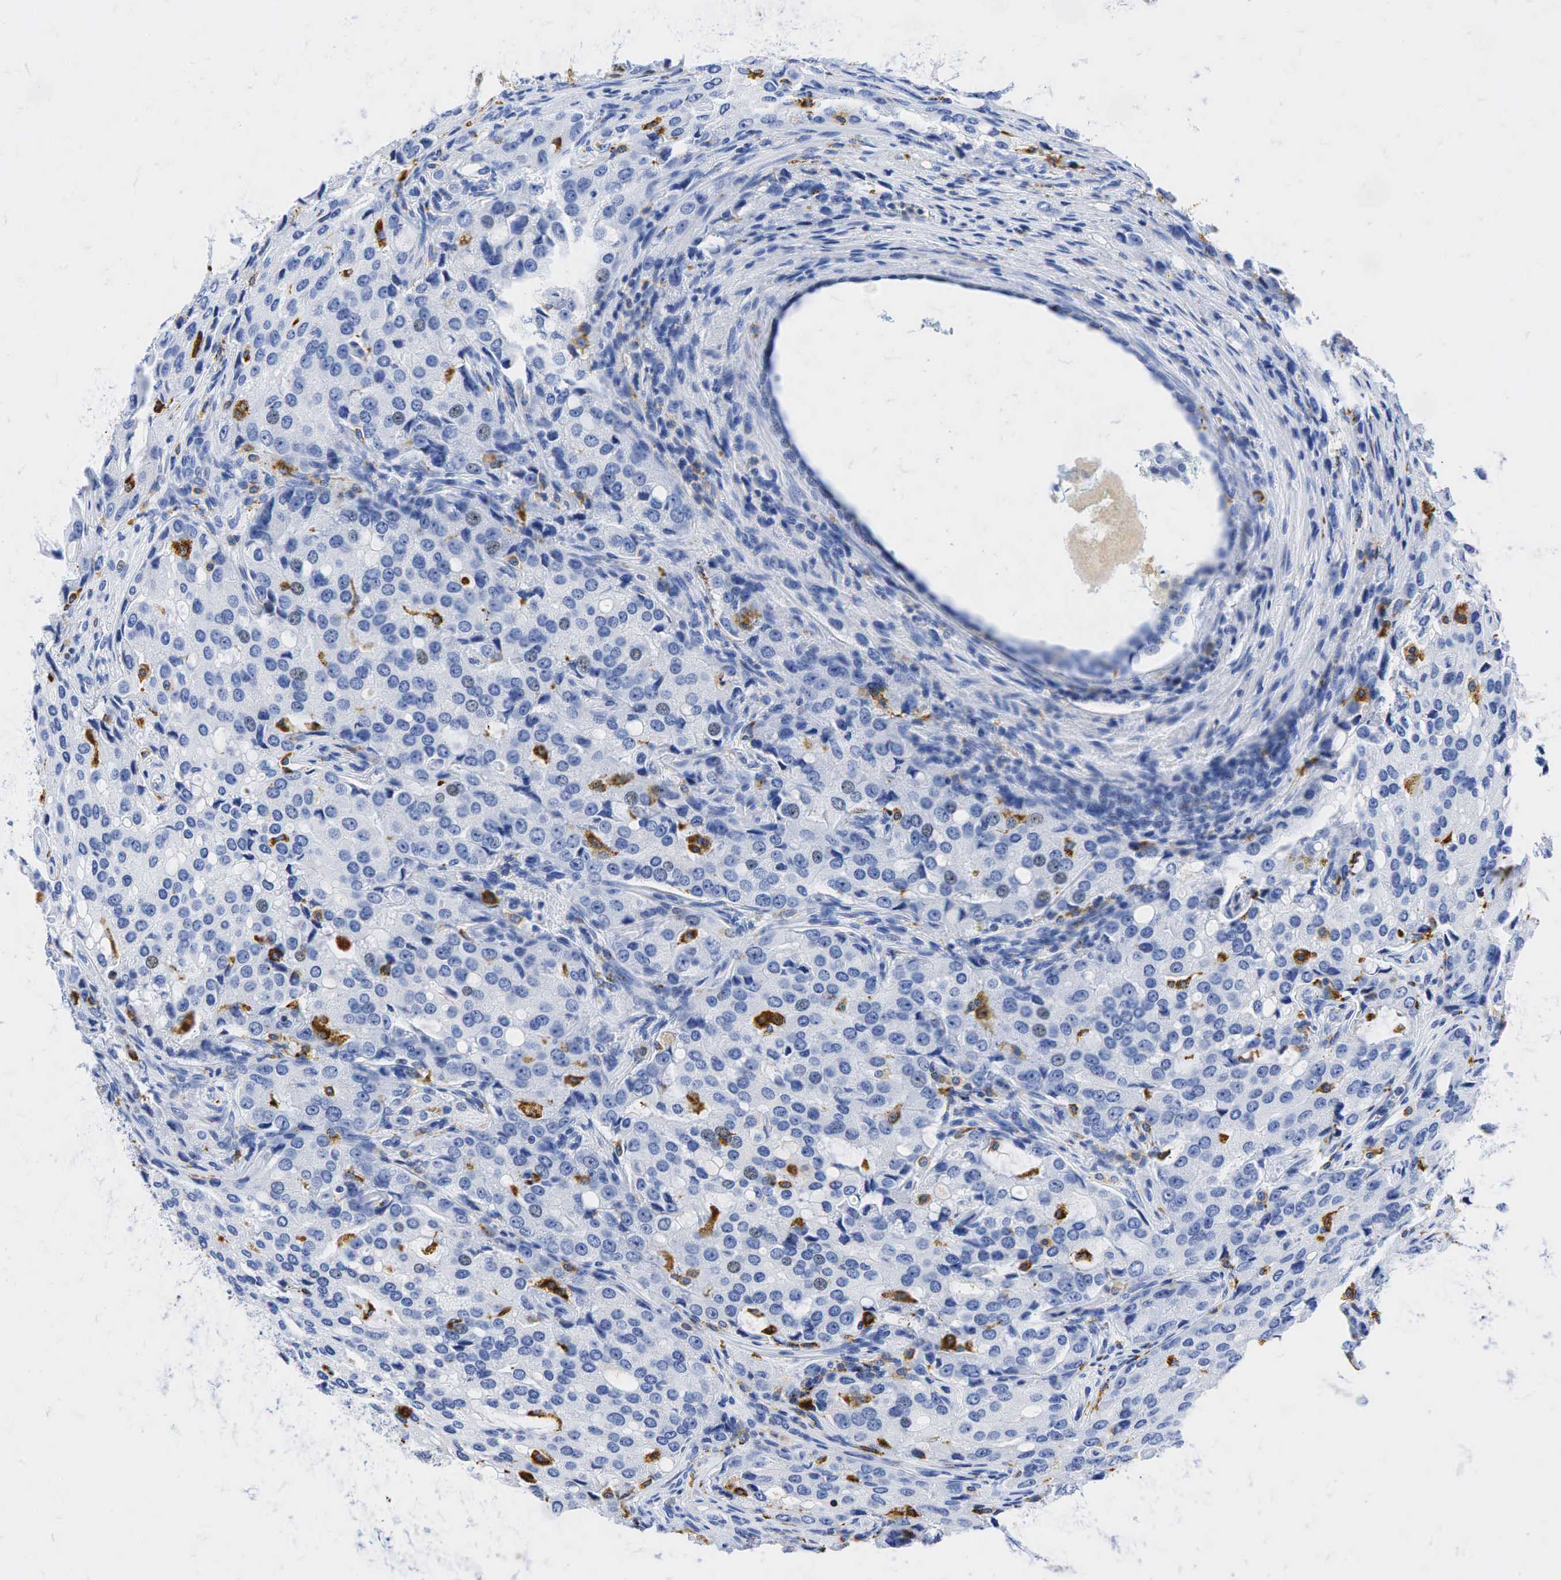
{"staining": {"intensity": "negative", "quantity": "none", "location": "none"}, "tissue": "prostate cancer", "cell_type": "Tumor cells", "image_type": "cancer", "snomed": [{"axis": "morphology", "description": "Adenocarcinoma, Medium grade"}, {"axis": "topography", "description": "Prostate"}], "caption": "The histopathology image displays no significant staining in tumor cells of prostate cancer.", "gene": "CD68", "patient": {"sex": "male", "age": 72}}